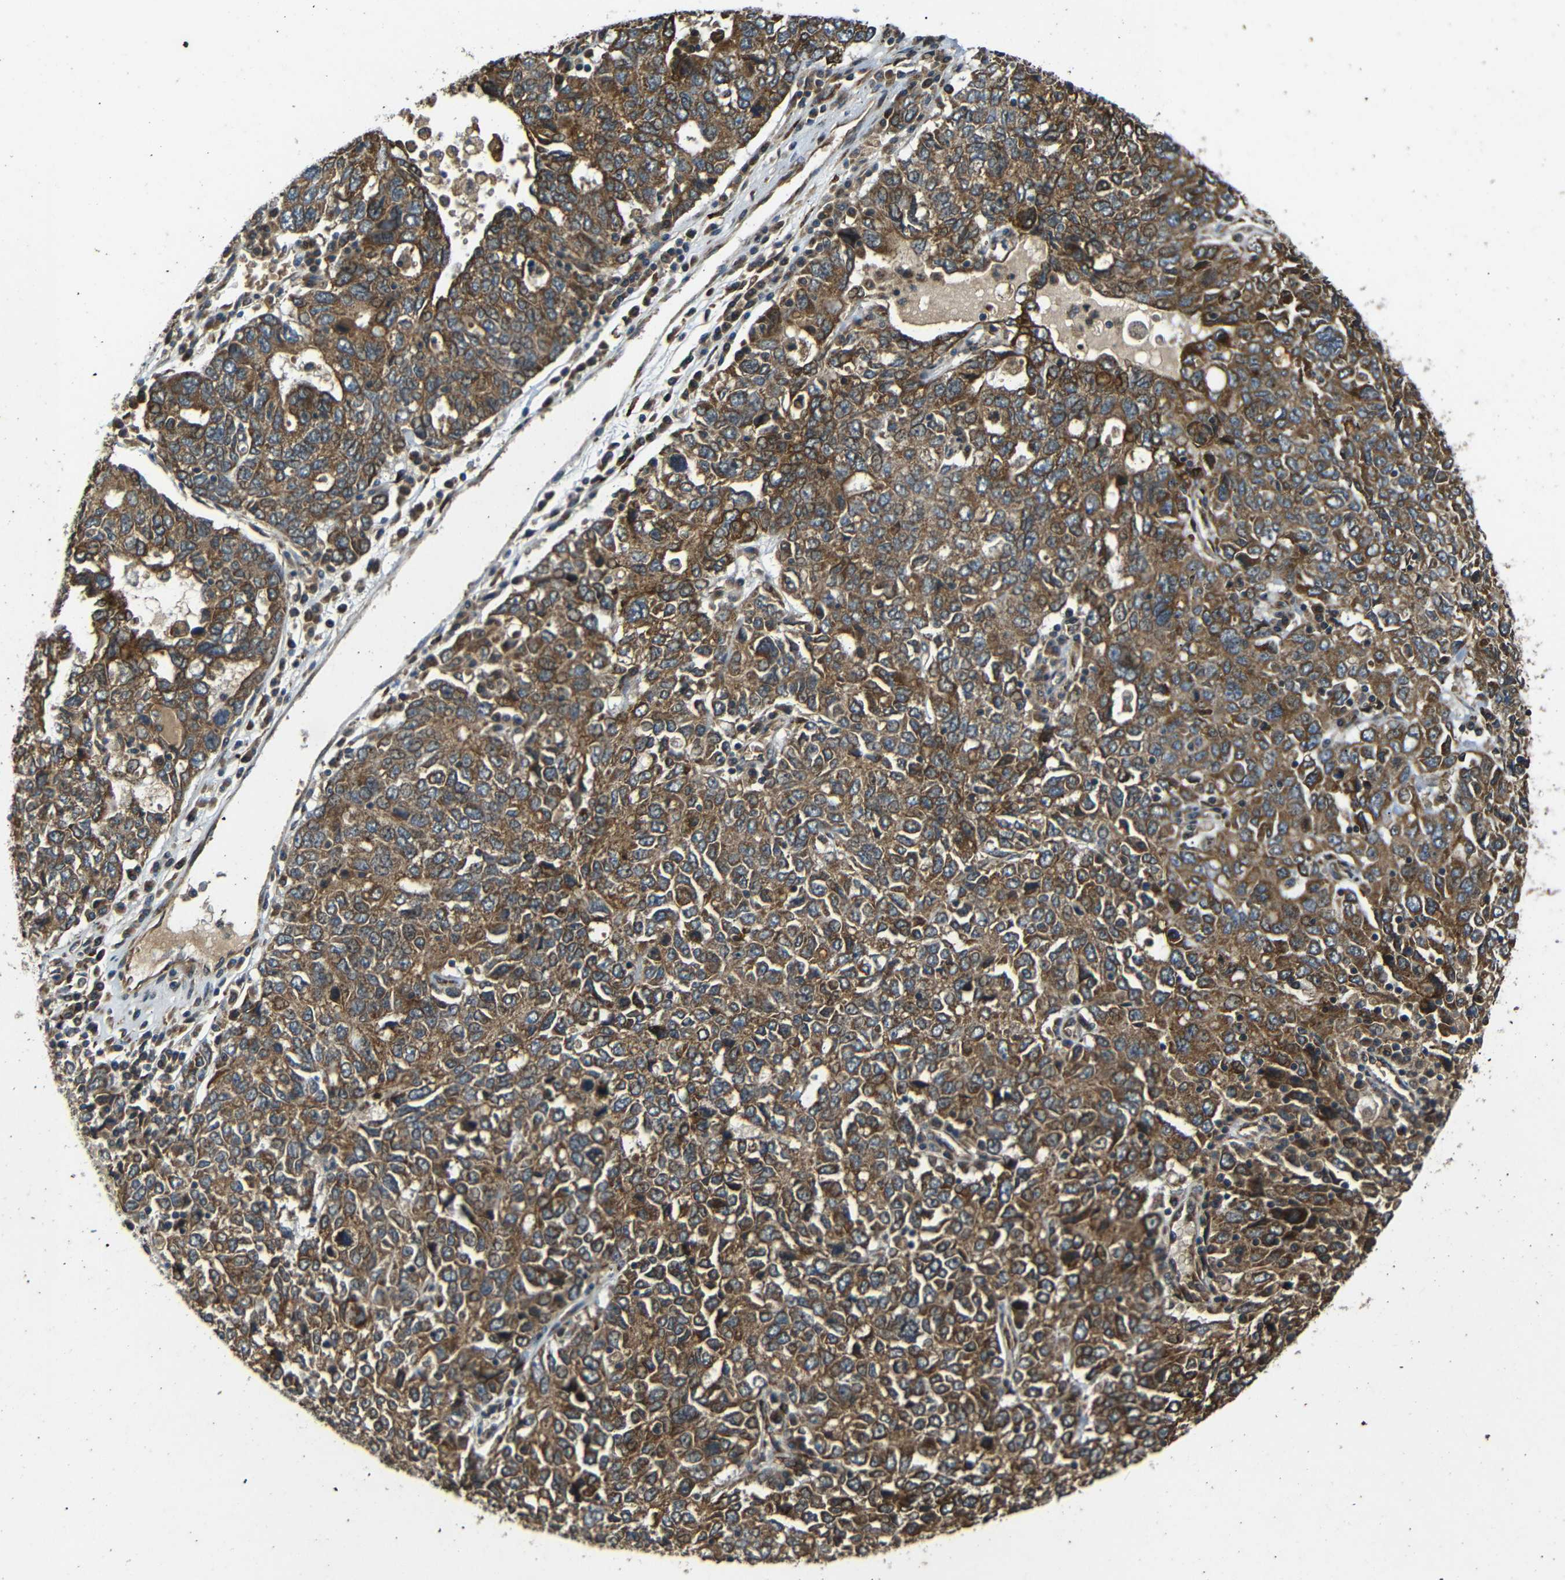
{"staining": {"intensity": "moderate", "quantity": ">75%", "location": "cytoplasmic/membranous"}, "tissue": "ovarian cancer", "cell_type": "Tumor cells", "image_type": "cancer", "snomed": [{"axis": "morphology", "description": "Carcinoma, endometroid"}, {"axis": "topography", "description": "Ovary"}], "caption": "IHC of human ovarian cancer exhibits medium levels of moderate cytoplasmic/membranous expression in about >75% of tumor cells.", "gene": "TRPC1", "patient": {"sex": "female", "age": 62}}